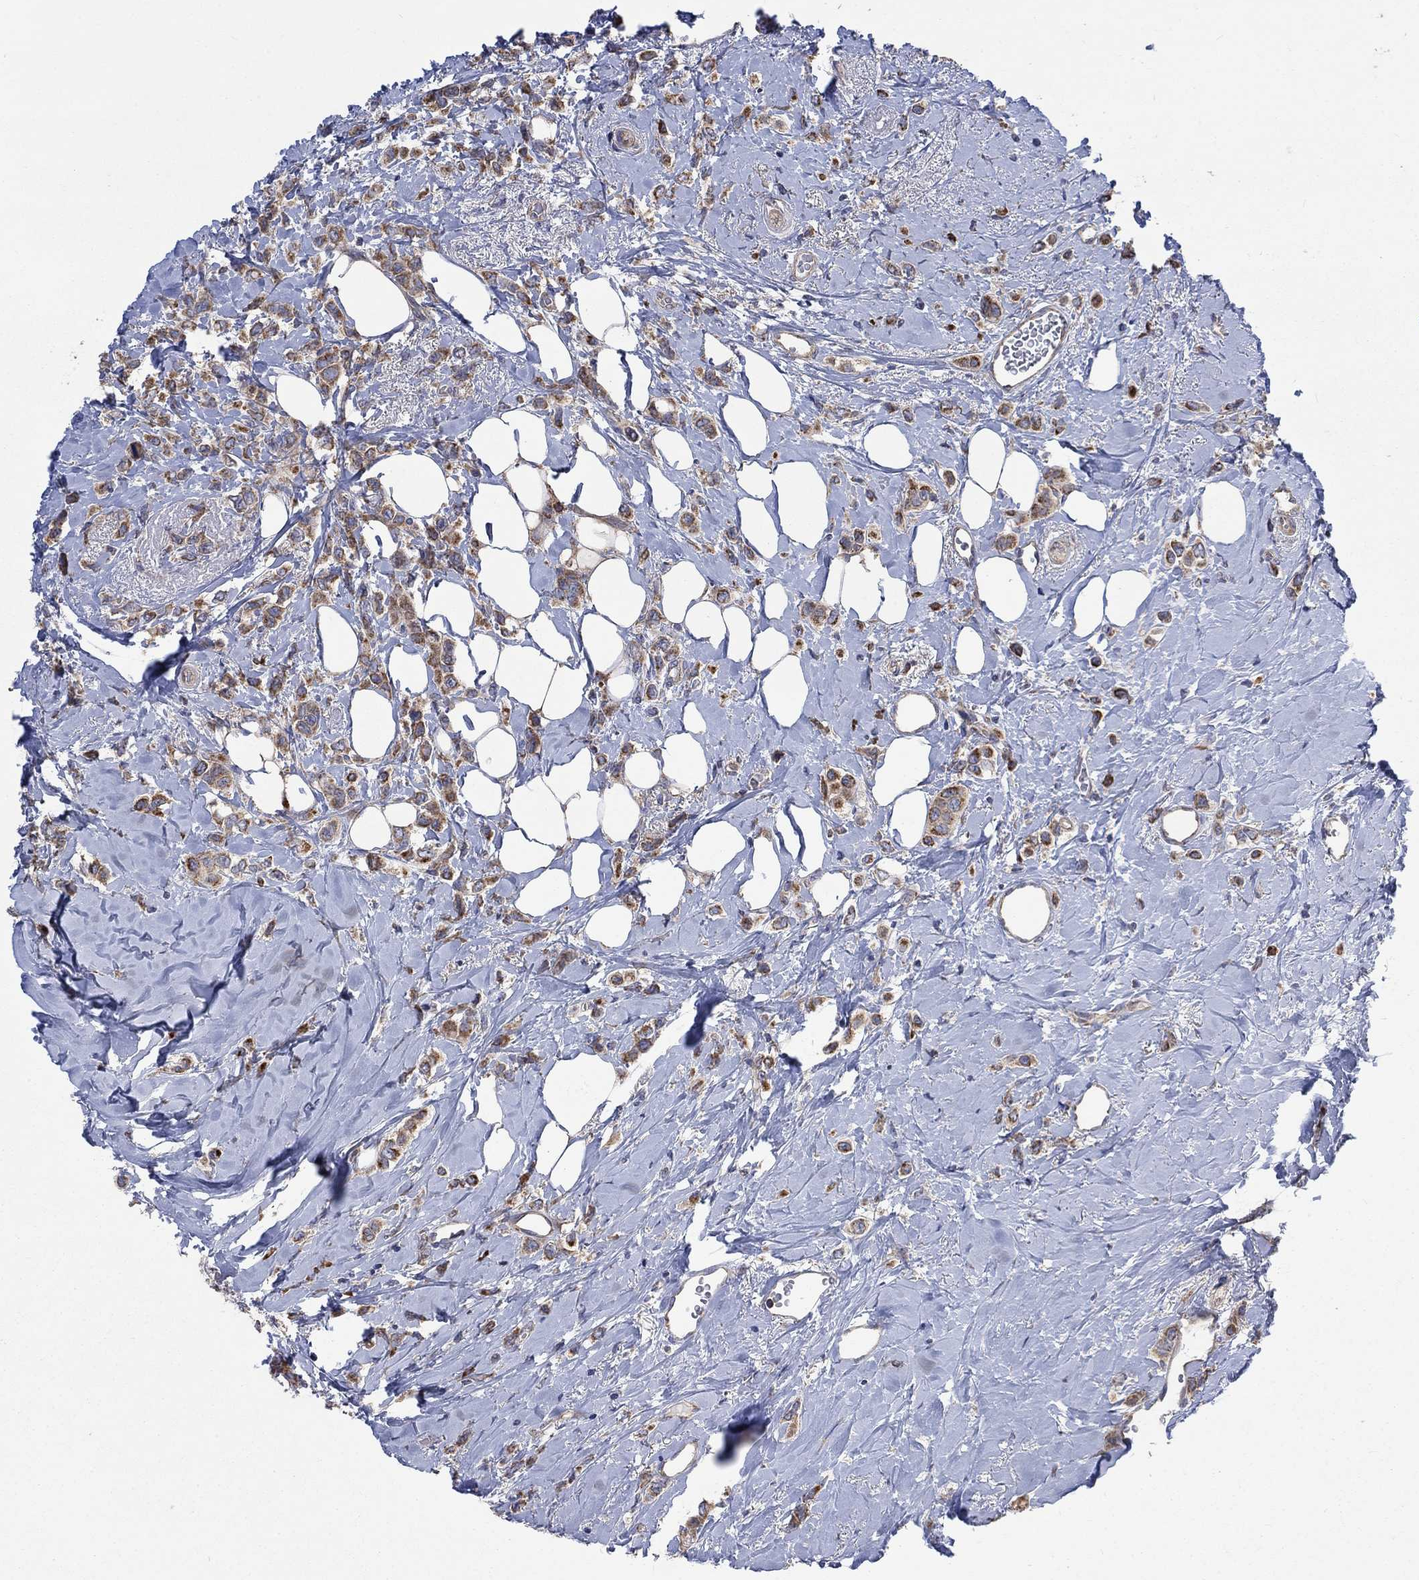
{"staining": {"intensity": "moderate", "quantity": ">75%", "location": "cytoplasmic/membranous"}, "tissue": "breast cancer", "cell_type": "Tumor cells", "image_type": "cancer", "snomed": [{"axis": "morphology", "description": "Lobular carcinoma"}, {"axis": "topography", "description": "Breast"}], "caption": "Immunohistochemistry (DAB (3,3'-diaminobenzidine)) staining of breast cancer (lobular carcinoma) shows moderate cytoplasmic/membranous protein positivity in about >75% of tumor cells.", "gene": "RPLP0", "patient": {"sex": "female", "age": 66}}